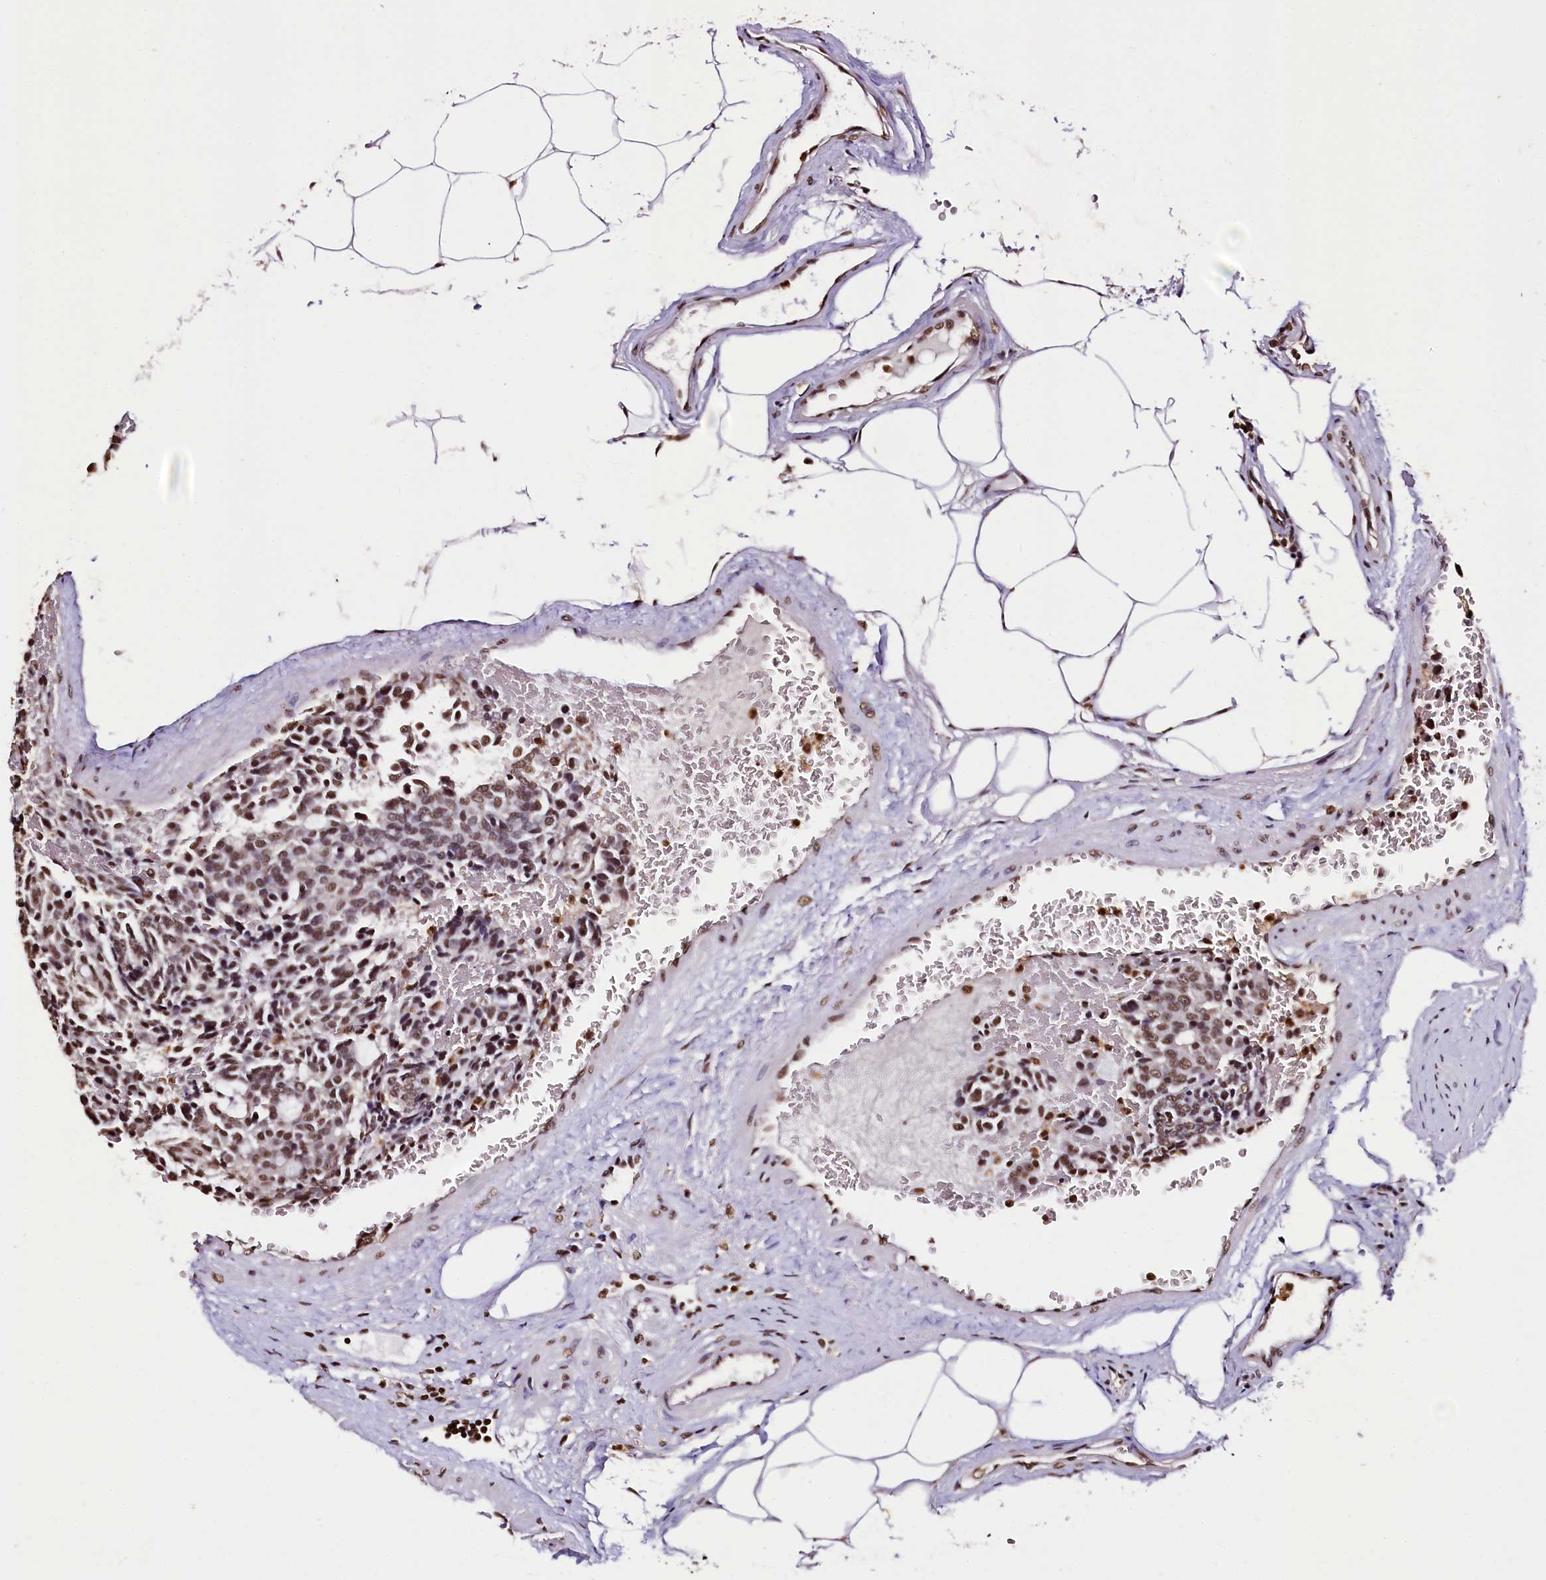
{"staining": {"intensity": "moderate", "quantity": ">75%", "location": "nuclear"}, "tissue": "carcinoid", "cell_type": "Tumor cells", "image_type": "cancer", "snomed": [{"axis": "morphology", "description": "Carcinoid, malignant, NOS"}, {"axis": "topography", "description": "Pancreas"}], "caption": "Approximately >75% of tumor cells in carcinoid exhibit moderate nuclear protein positivity as visualized by brown immunohistochemical staining.", "gene": "SNRPD2", "patient": {"sex": "female", "age": 54}}